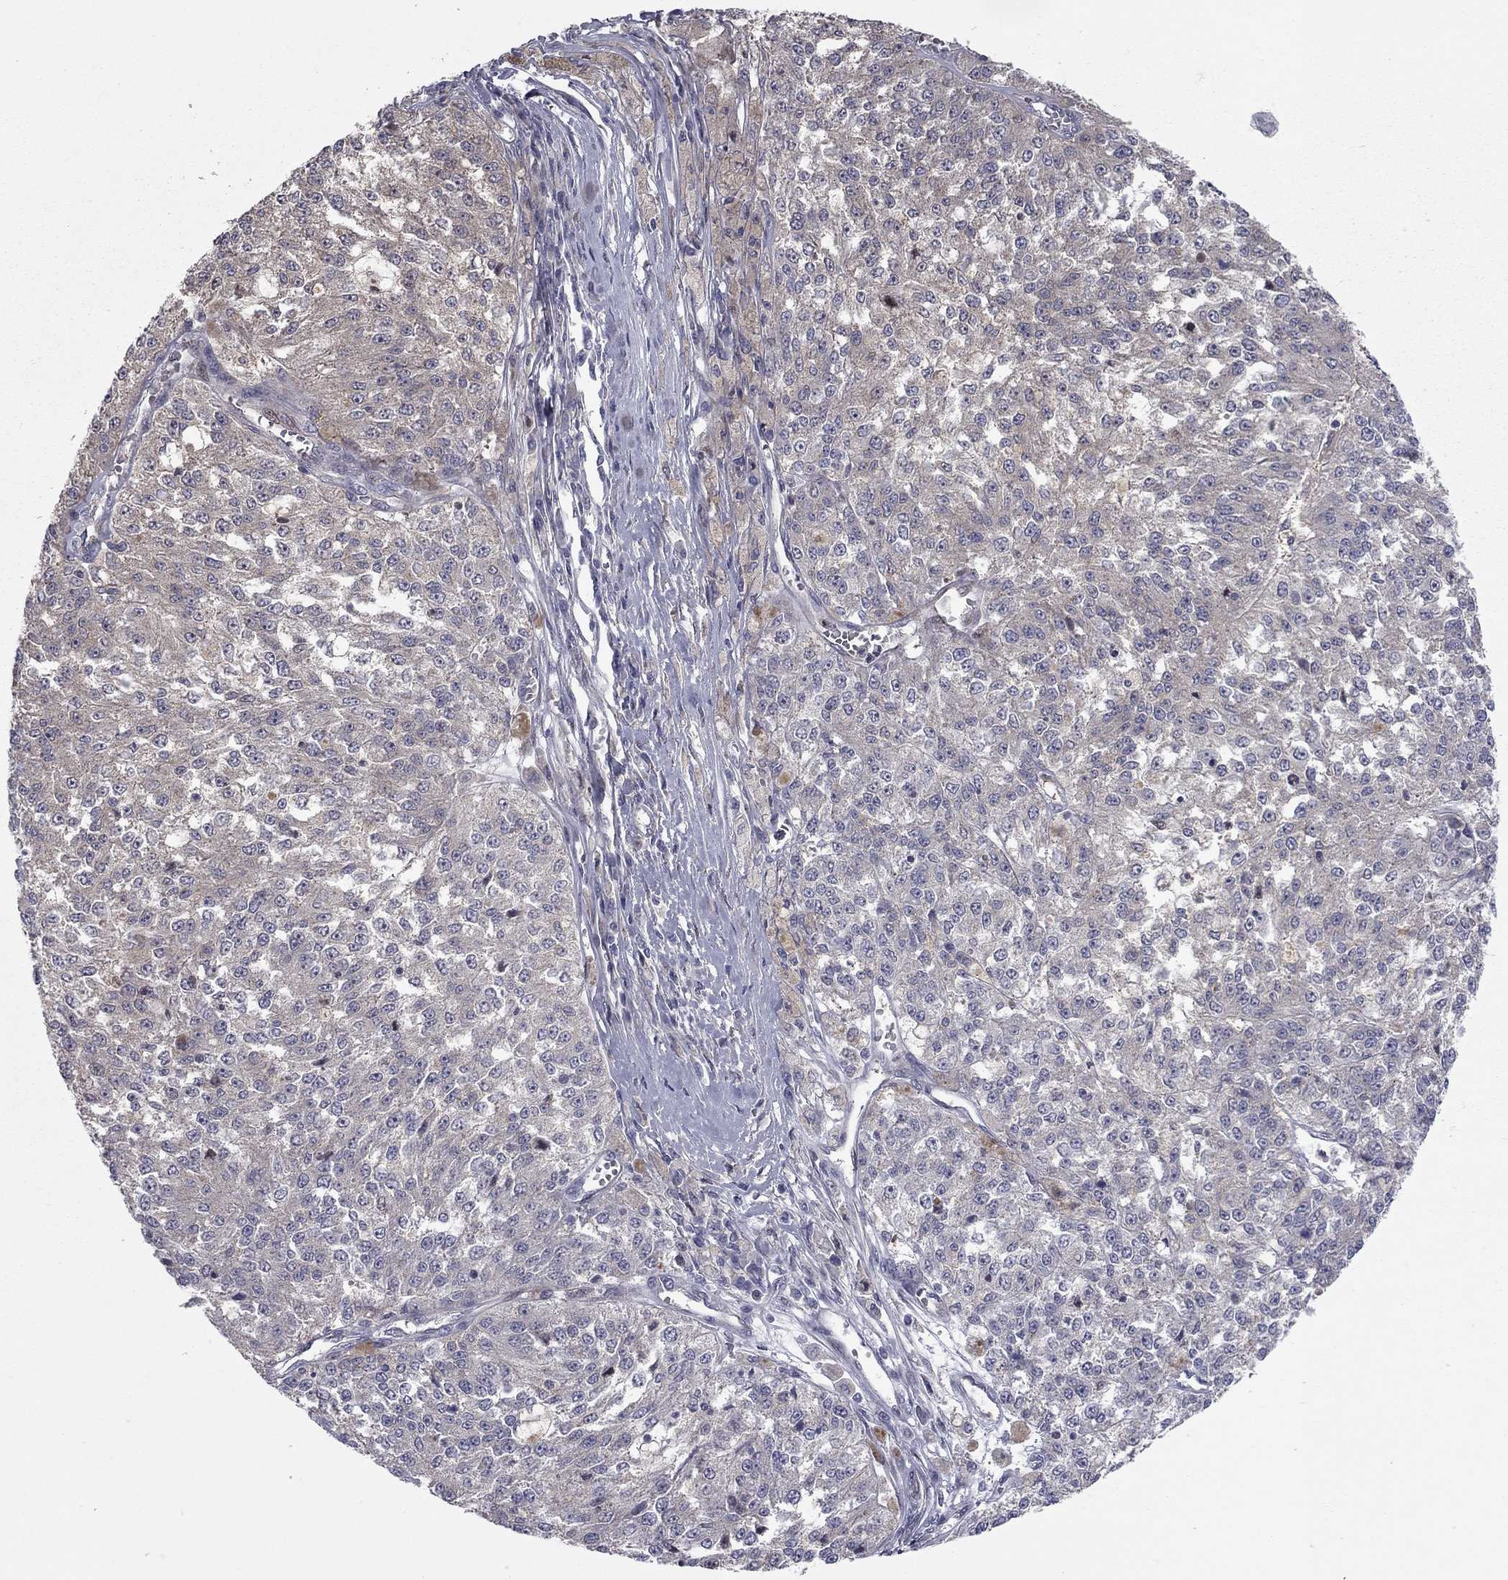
{"staining": {"intensity": "weak", "quantity": "25%-75%", "location": "cytoplasmic/membranous"}, "tissue": "melanoma", "cell_type": "Tumor cells", "image_type": "cancer", "snomed": [{"axis": "morphology", "description": "Malignant melanoma, Metastatic site"}, {"axis": "topography", "description": "Lymph node"}], "caption": "Tumor cells reveal low levels of weak cytoplasmic/membranous expression in approximately 25%-75% of cells in malignant melanoma (metastatic site). (DAB IHC with brightfield microscopy, high magnification).", "gene": "DUSP7", "patient": {"sex": "female", "age": 64}}